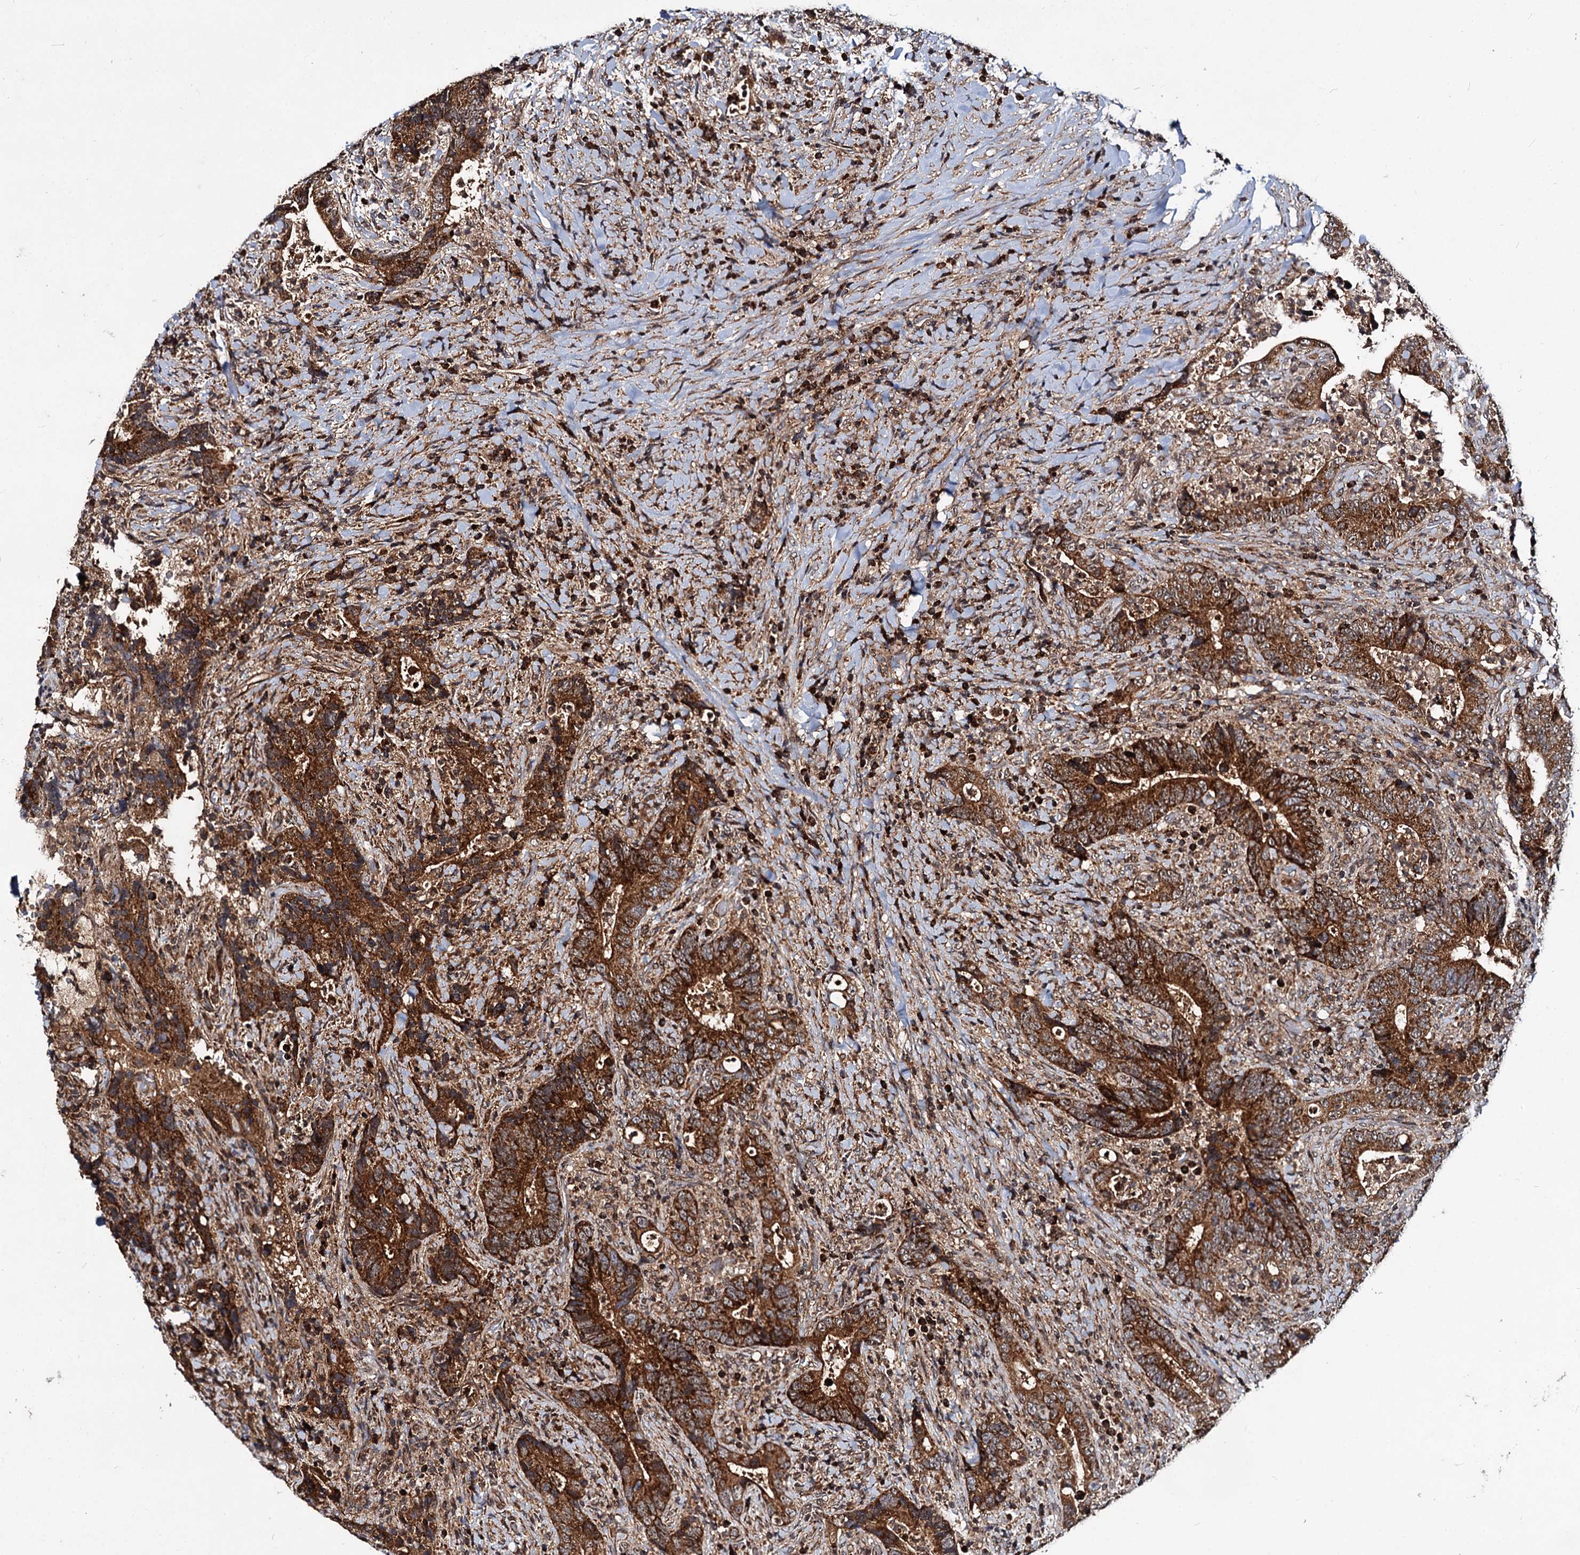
{"staining": {"intensity": "strong", "quantity": ">75%", "location": "cytoplasmic/membranous"}, "tissue": "colorectal cancer", "cell_type": "Tumor cells", "image_type": "cancer", "snomed": [{"axis": "morphology", "description": "Adenocarcinoma, NOS"}, {"axis": "topography", "description": "Colon"}], "caption": "About >75% of tumor cells in colorectal cancer reveal strong cytoplasmic/membranous protein expression as visualized by brown immunohistochemical staining.", "gene": "CEP76", "patient": {"sex": "female", "age": 75}}